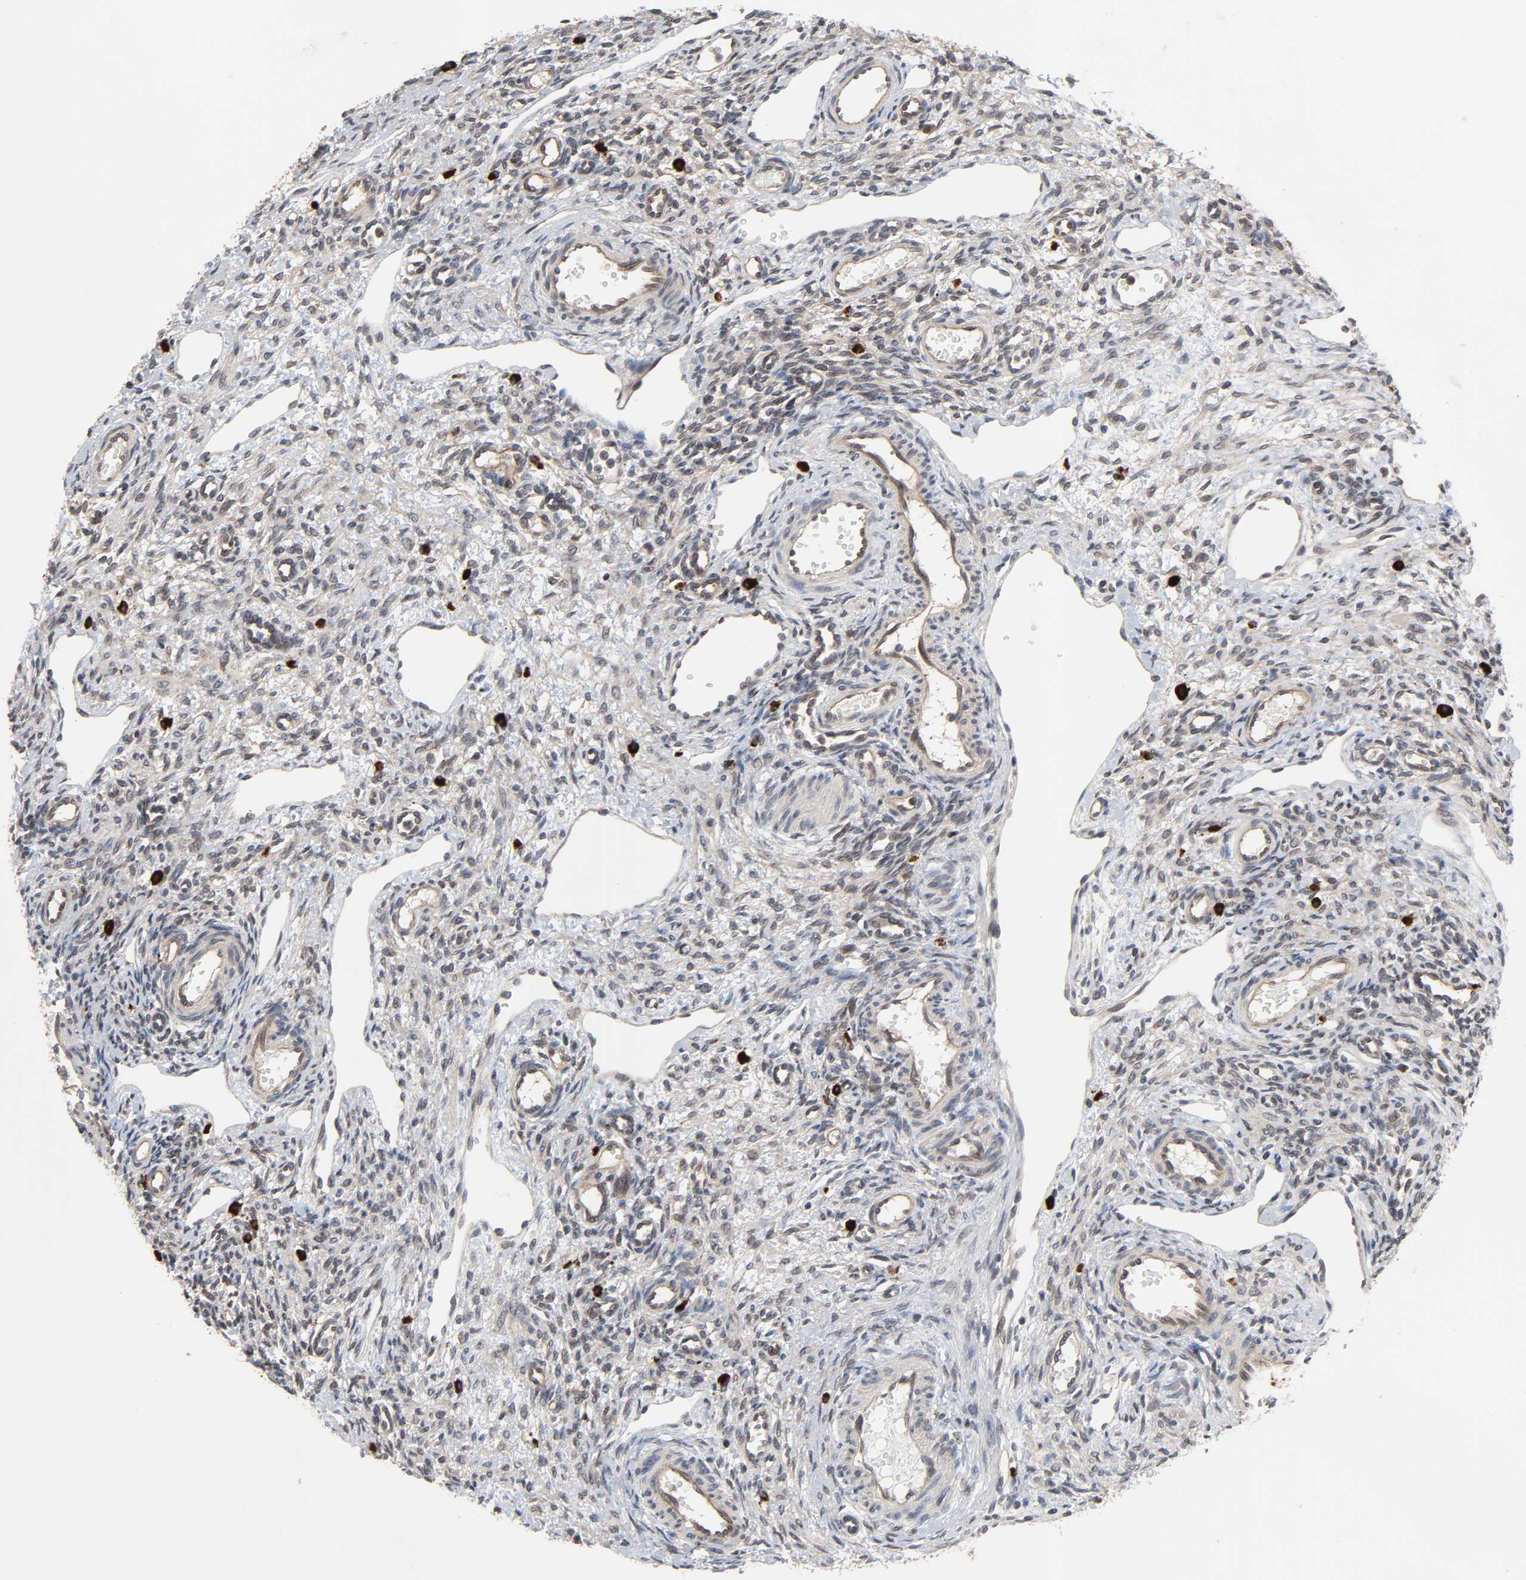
{"staining": {"intensity": "moderate", "quantity": "25%-75%", "location": "cytoplasmic/membranous"}, "tissue": "ovary", "cell_type": "Ovarian stroma cells", "image_type": "normal", "snomed": [{"axis": "morphology", "description": "Normal tissue, NOS"}, {"axis": "topography", "description": "Ovary"}], "caption": "DAB (3,3'-diaminobenzidine) immunohistochemical staining of benign ovary shows moderate cytoplasmic/membranous protein expression in about 25%-75% of ovarian stroma cells. The staining was performed using DAB, with brown indicating positive protein expression. Nuclei are stained blue with hematoxylin.", "gene": "CCDC175", "patient": {"sex": "female", "age": 33}}